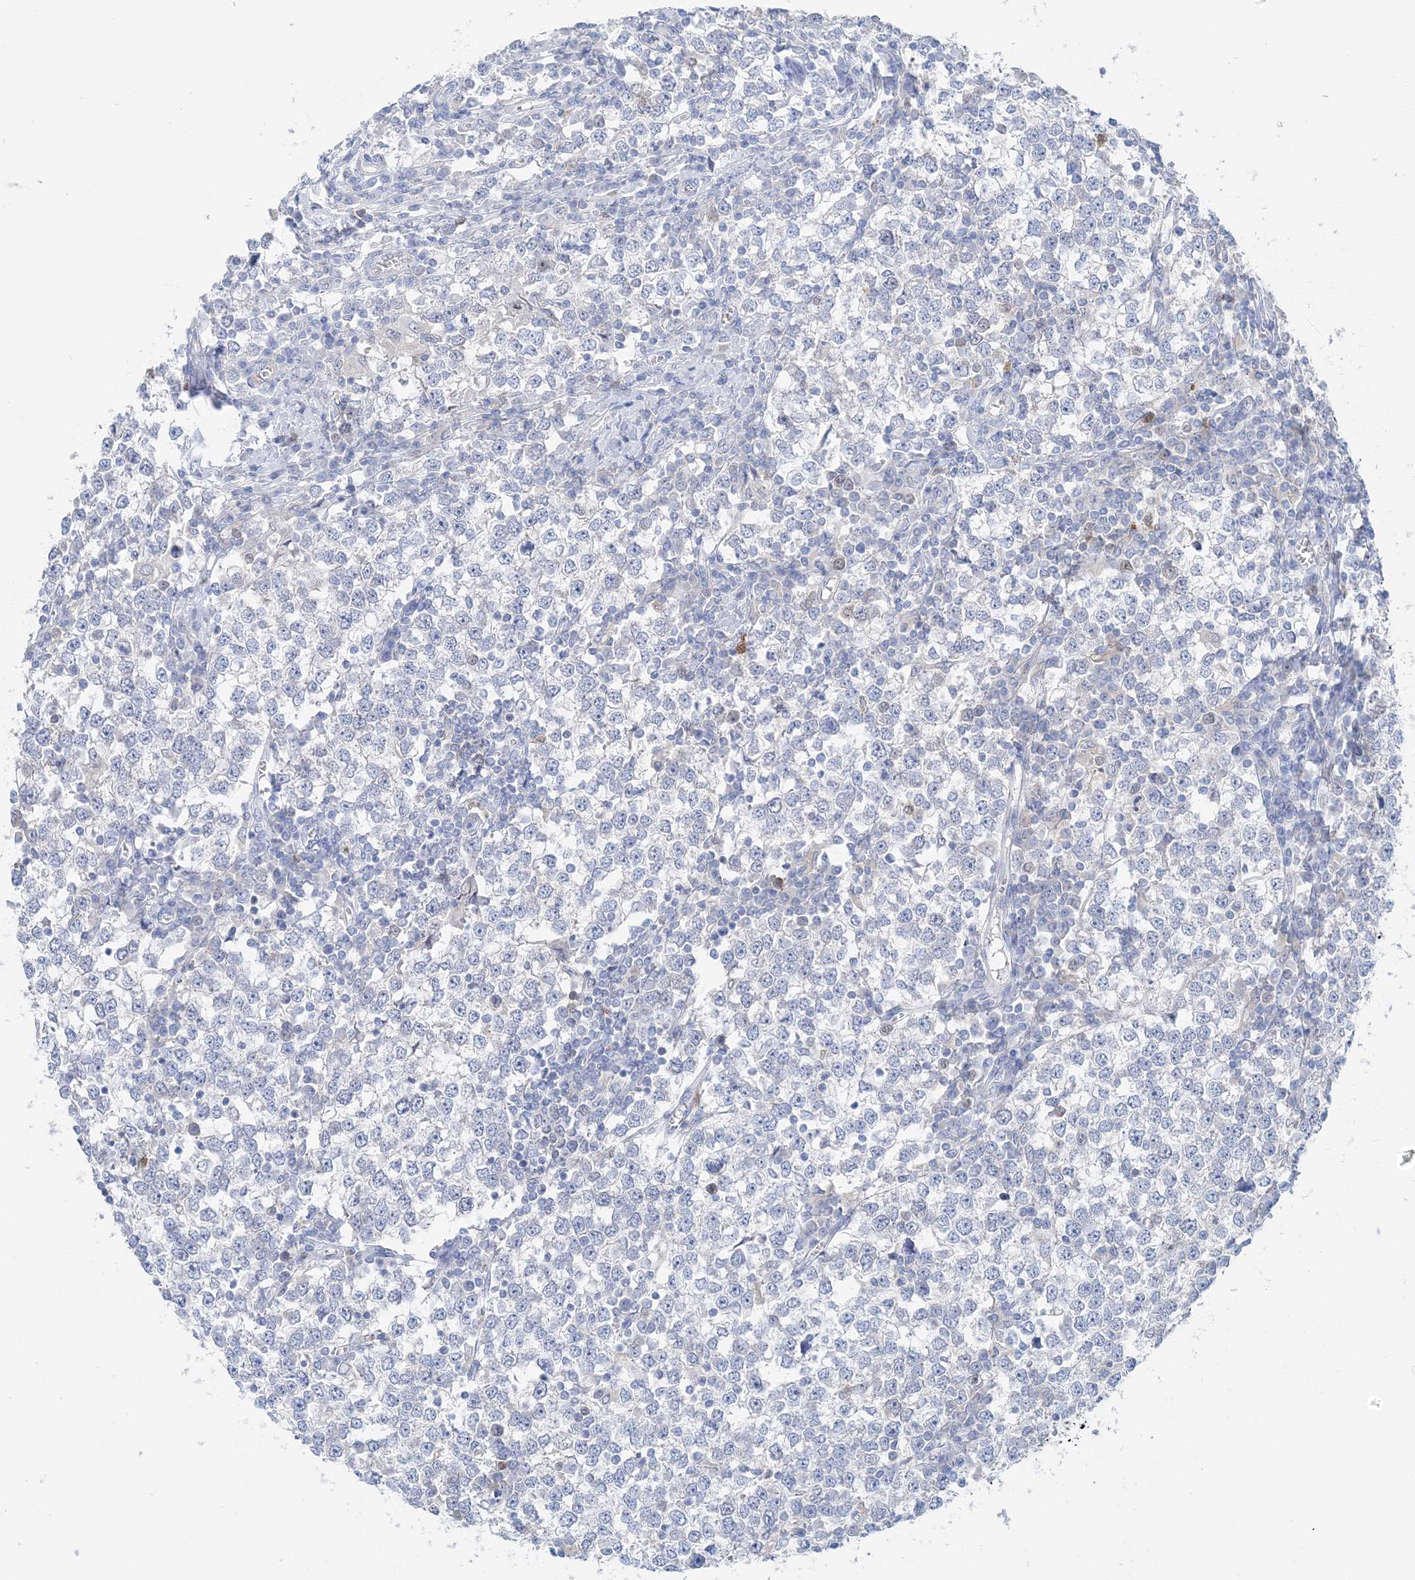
{"staining": {"intensity": "negative", "quantity": "none", "location": "none"}, "tissue": "testis cancer", "cell_type": "Tumor cells", "image_type": "cancer", "snomed": [{"axis": "morphology", "description": "Seminoma, NOS"}, {"axis": "topography", "description": "Testis"}], "caption": "Immunohistochemistry image of human testis cancer stained for a protein (brown), which exhibits no expression in tumor cells.", "gene": "HMGCS1", "patient": {"sex": "male", "age": 65}}